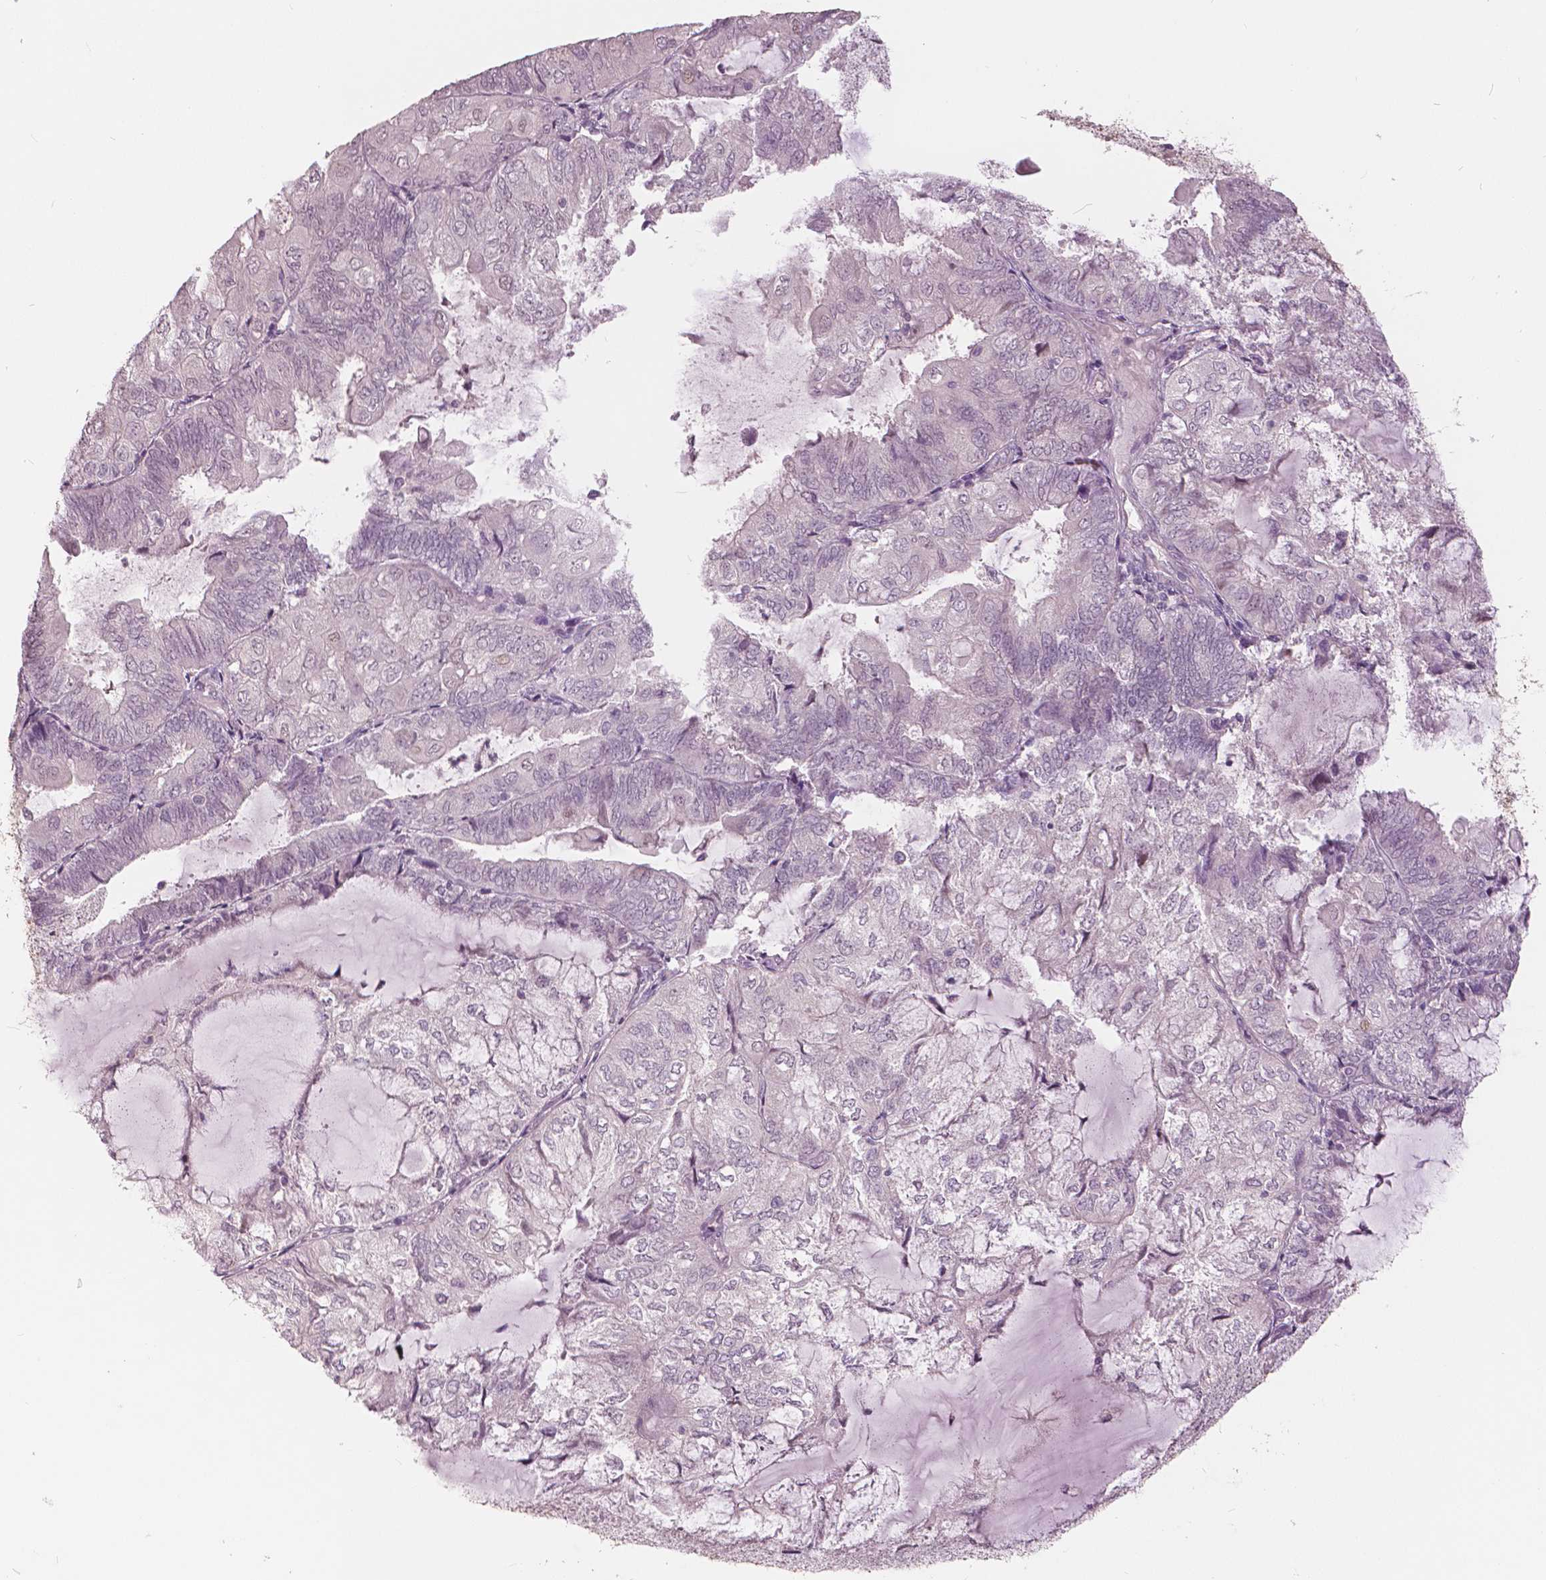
{"staining": {"intensity": "negative", "quantity": "none", "location": "none"}, "tissue": "endometrial cancer", "cell_type": "Tumor cells", "image_type": "cancer", "snomed": [{"axis": "morphology", "description": "Adenocarcinoma, NOS"}, {"axis": "topography", "description": "Endometrium"}], "caption": "Endometrial adenocarcinoma stained for a protein using IHC demonstrates no expression tumor cells.", "gene": "NANOG", "patient": {"sex": "female", "age": 81}}